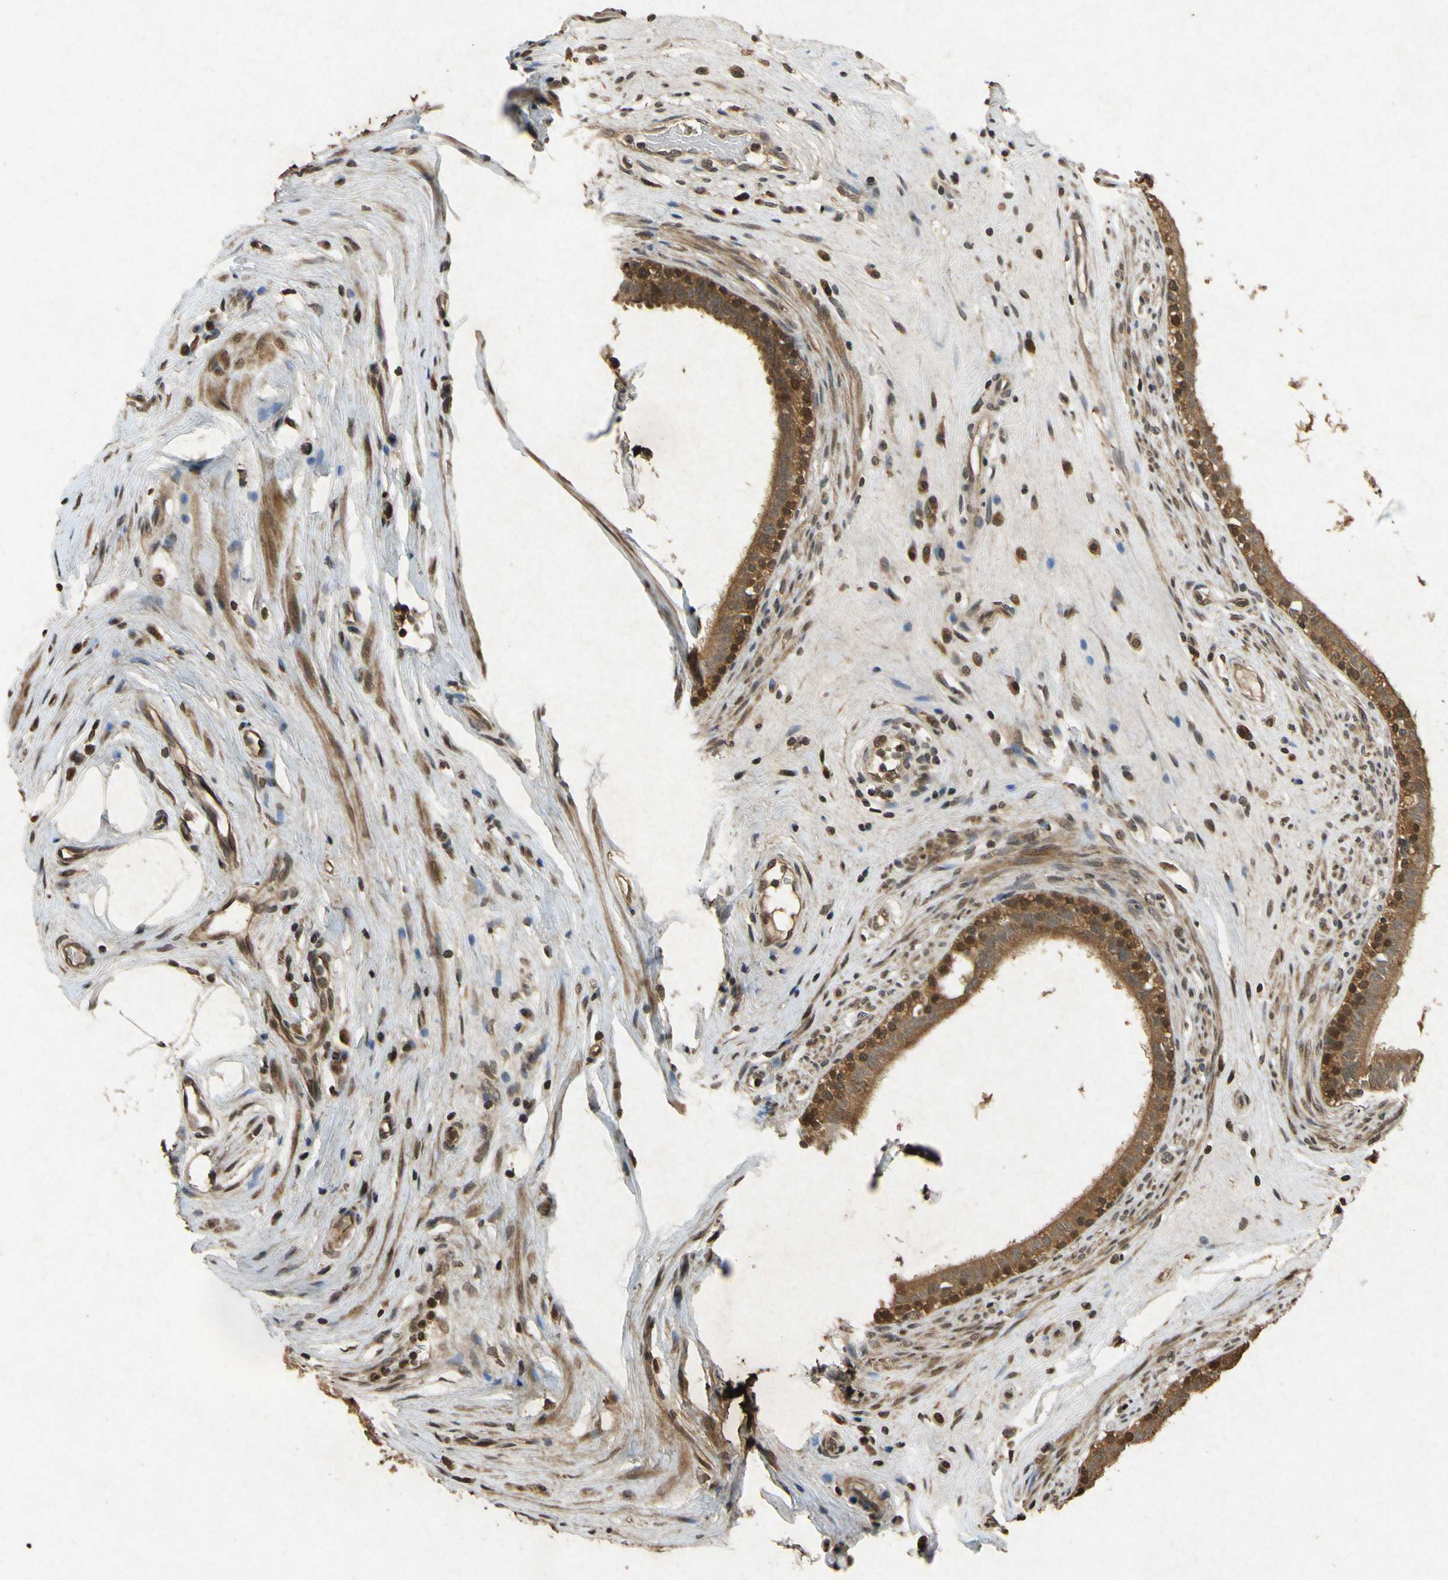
{"staining": {"intensity": "strong", "quantity": ">75%", "location": "cytoplasmic/membranous,nuclear"}, "tissue": "epididymis", "cell_type": "Glandular cells", "image_type": "normal", "snomed": [{"axis": "morphology", "description": "Normal tissue, NOS"}, {"axis": "morphology", "description": "Inflammation, NOS"}, {"axis": "topography", "description": "Epididymis"}], "caption": "Epididymis stained with DAB immunohistochemistry (IHC) exhibits high levels of strong cytoplasmic/membranous,nuclear positivity in about >75% of glandular cells.", "gene": "ATP6V1H", "patient": {"sex": "male", "age": 84}}